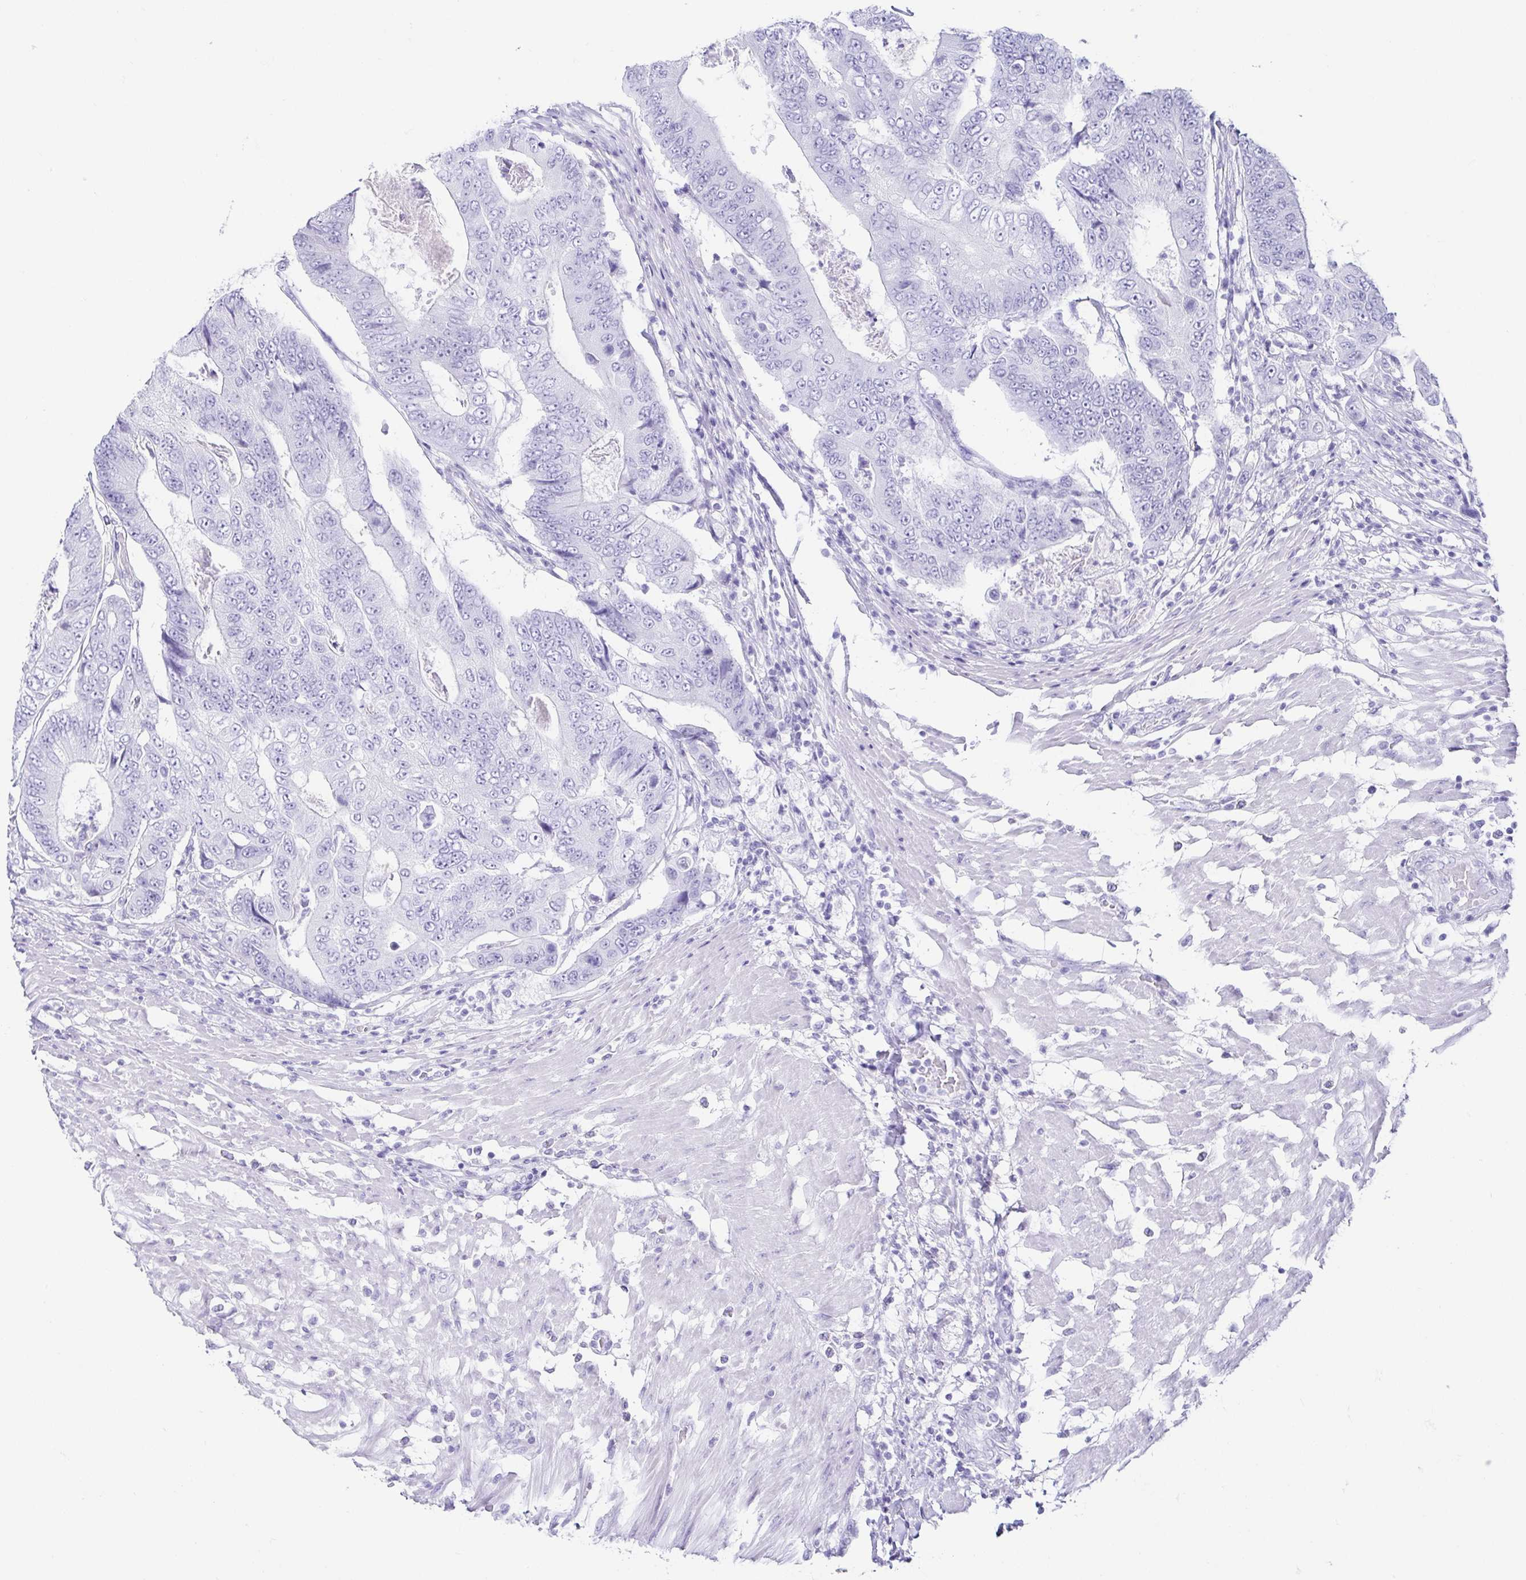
{"staining": {"intensity": "negative", "quantity": "none", "location": "none"}, "tissue": "colorectal cancer", "cell_type": "Tumor cells", "image_type": "cancer", "snomed": [{"axis": "morphology", "description": "Adenocarcinoma, NOS"}, {"axis": "topography", "description": "Colon"}], "caption": "The photomicrograph exhibits no staining of tumor cells in colorectal adenocarcinoma.", "gene": "CD164L2", "patient": {"sex": "female", "age": 48}}